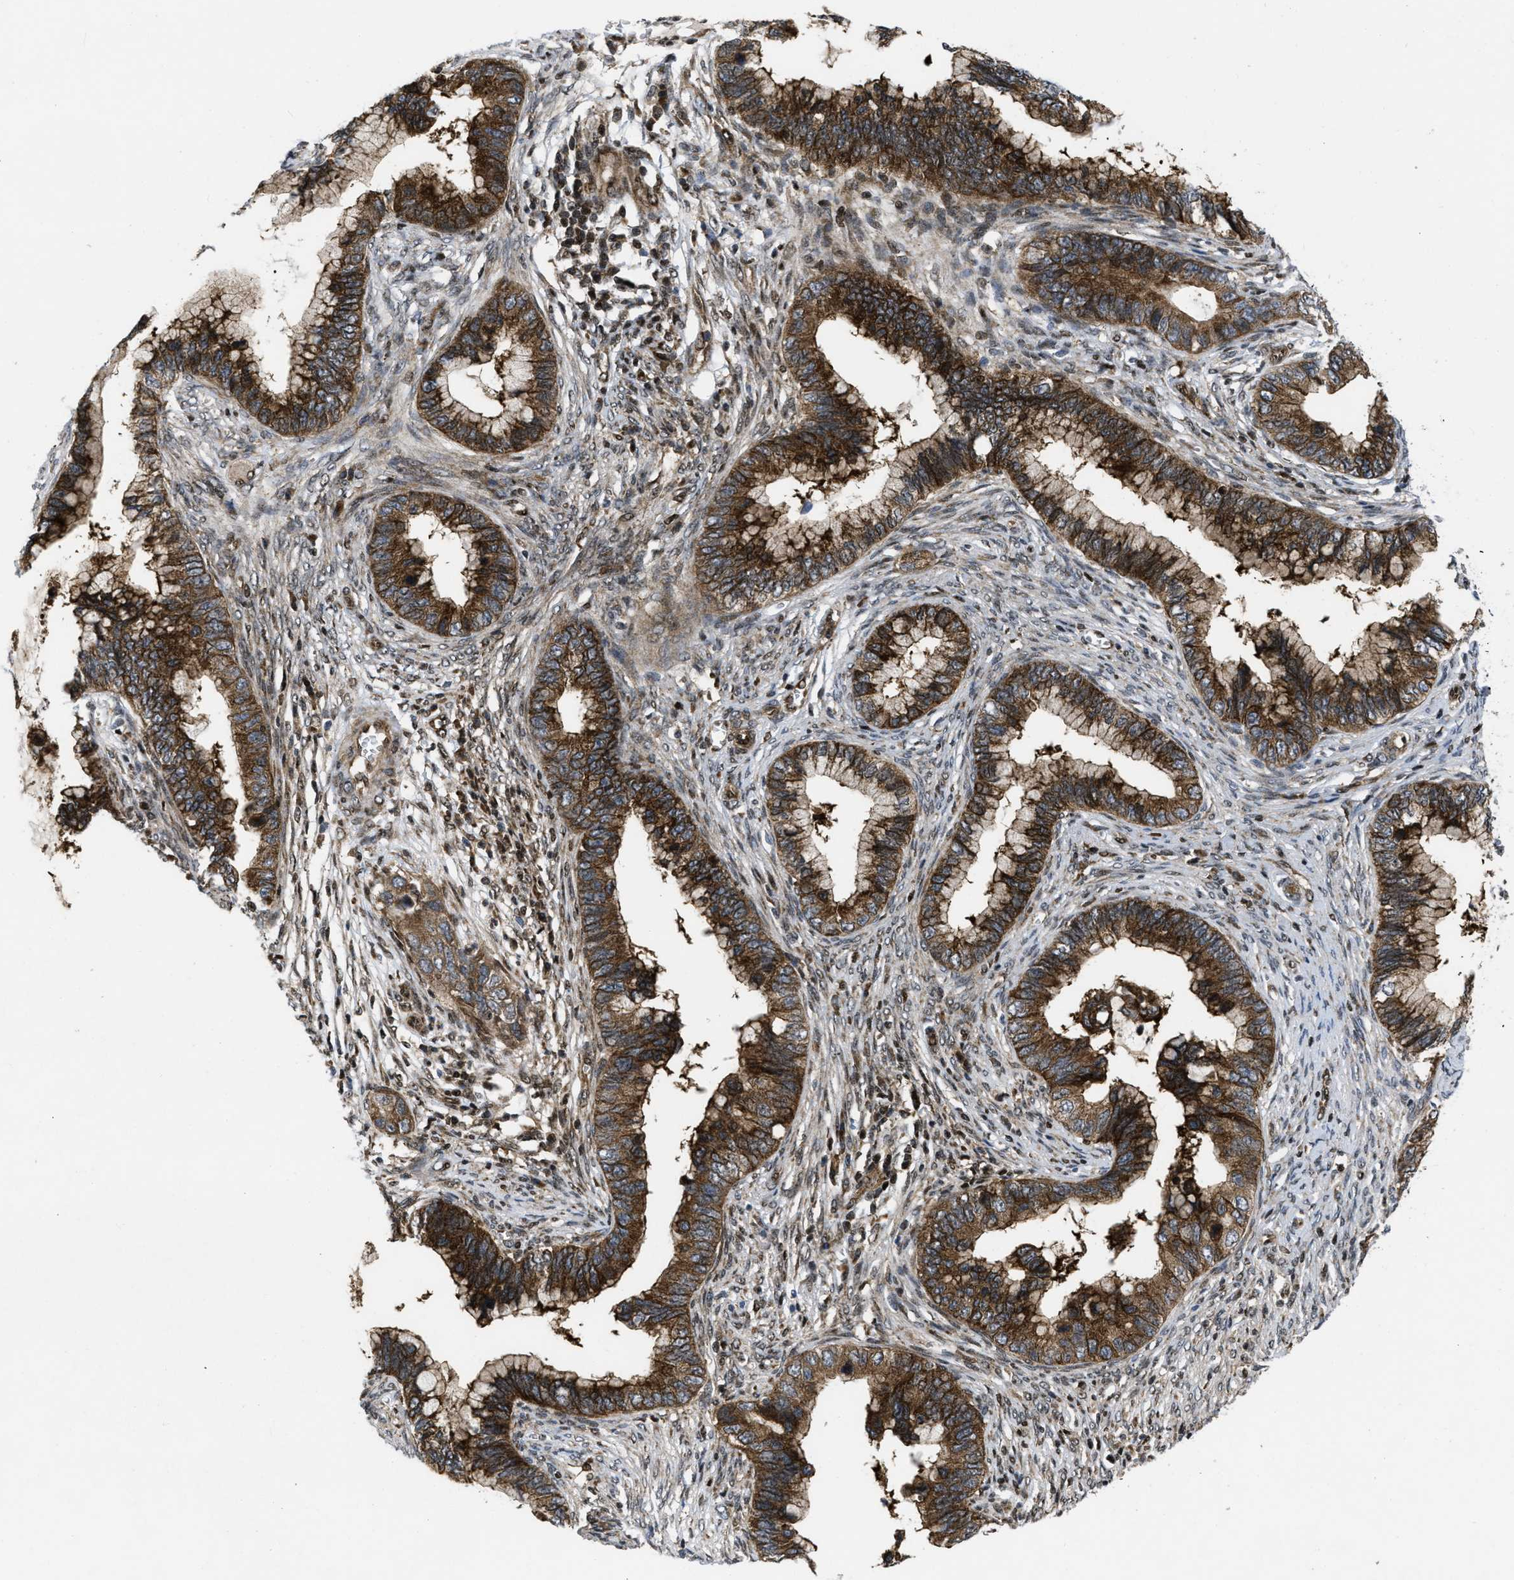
{"staining": {"intensity": "strong", "quantity": ">75%", "location": "cytoplasmic/membranous"}, "tissue": "cervical cancer", "cell_type": "Tumor cells", "image_type": "cancer", "snomed": [{"axis": "morphology", "description": "Adenocarcinoma, NOS"}, {"axis": "topography", "description": "Cervix"}], "caption": "Brown immunohistochemical staining in human cervical cancer shows strong cytoplasmic/membranous expression in approximately >75% of tumor cells.", "gene": "PPP2CB", "patient": {"sex": "female", "age": 44}}